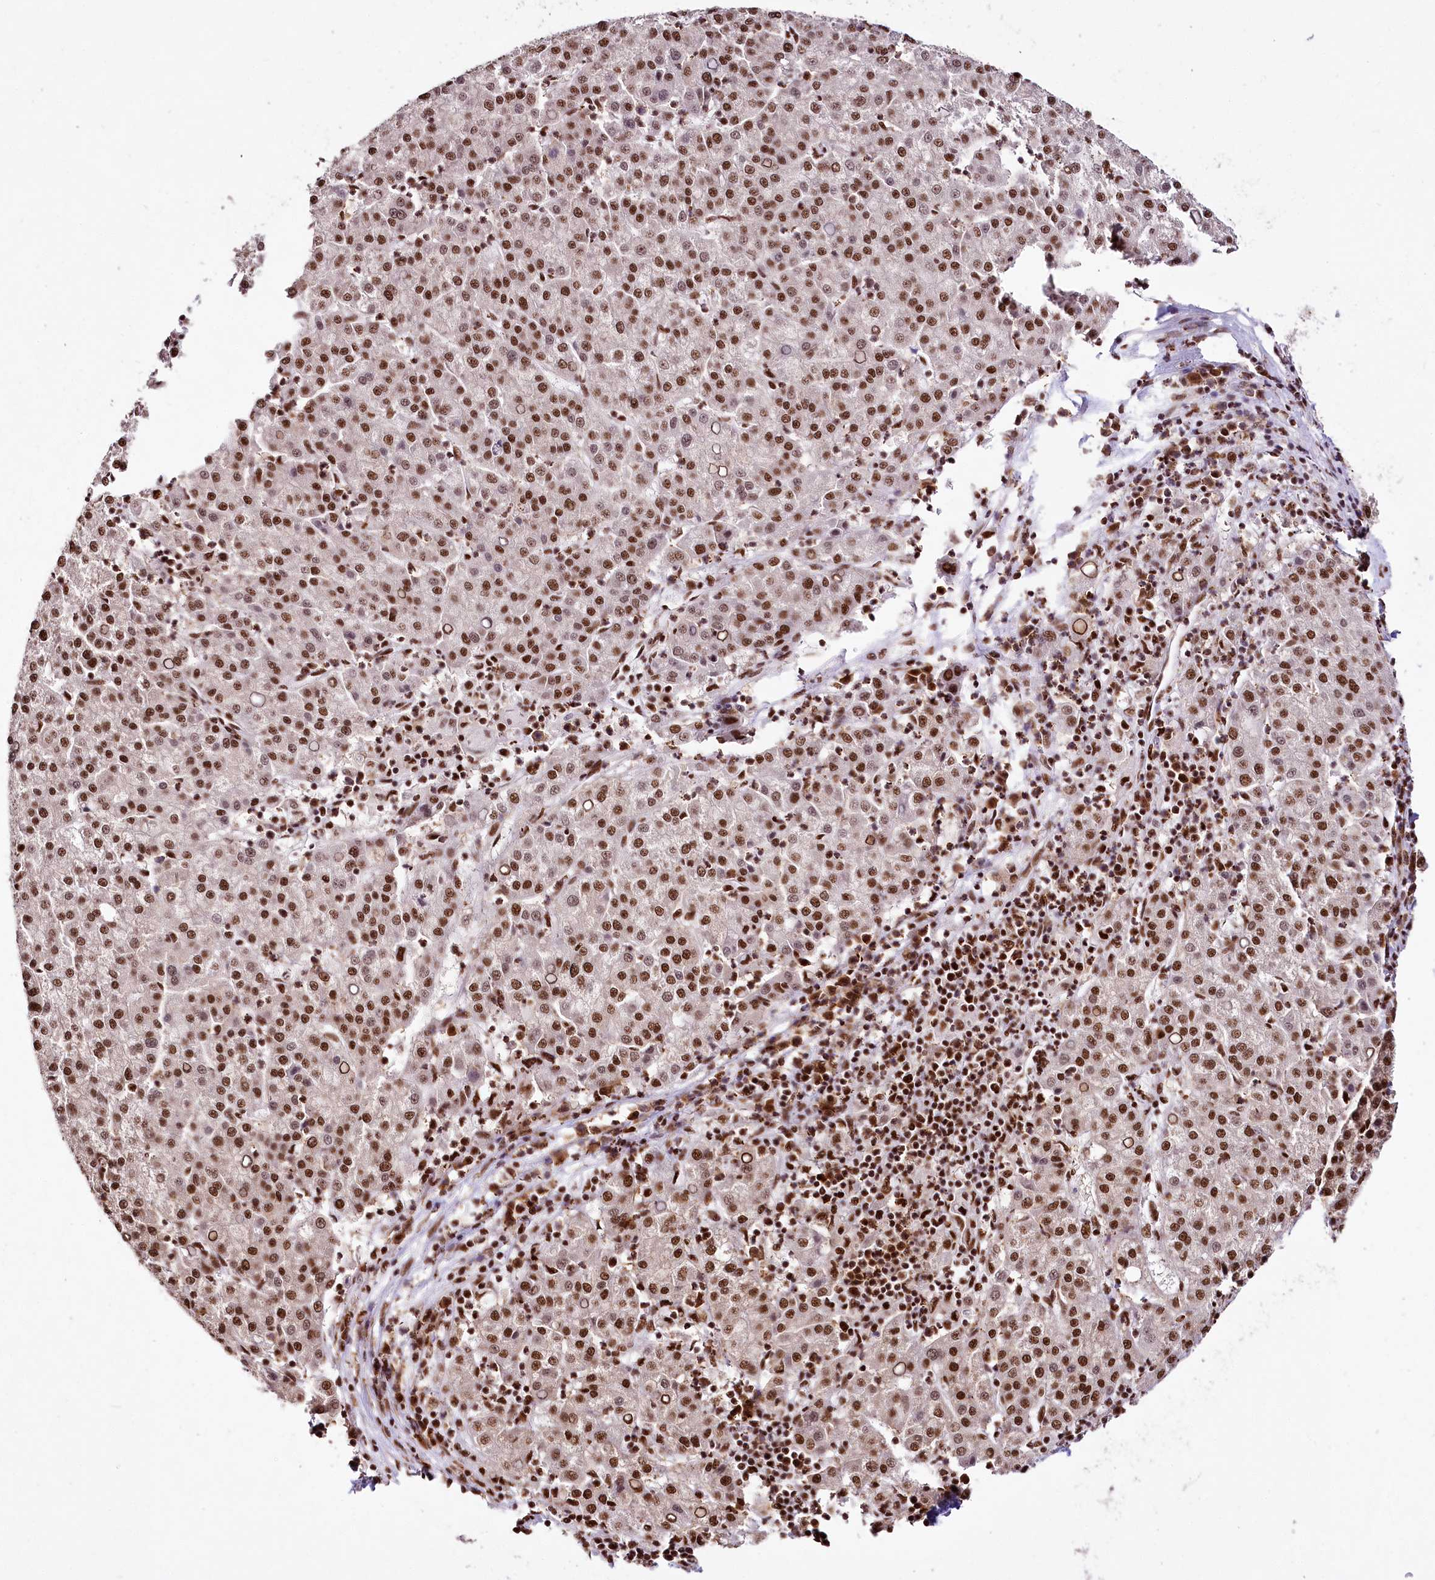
{"staining": {"intensity": "strong", "quantity": ">75%", "location": "nuclear"}, "tissue": "liver cancer", "cell_type": "Tumor cells", "image_type": "cancer", "snomed": [{"axis": "morphology", "description": "Carcinoma, Hepatocellular, NOS"}, {"axis": "topography", "description": "Liver"}], "caption": "The image displays a brown stain indicating the presence of a protein in the nuclear of tumor cells in liver cancer.", "gene": "SMARCE1", "patient": {"sex": "female", "age": 58}}